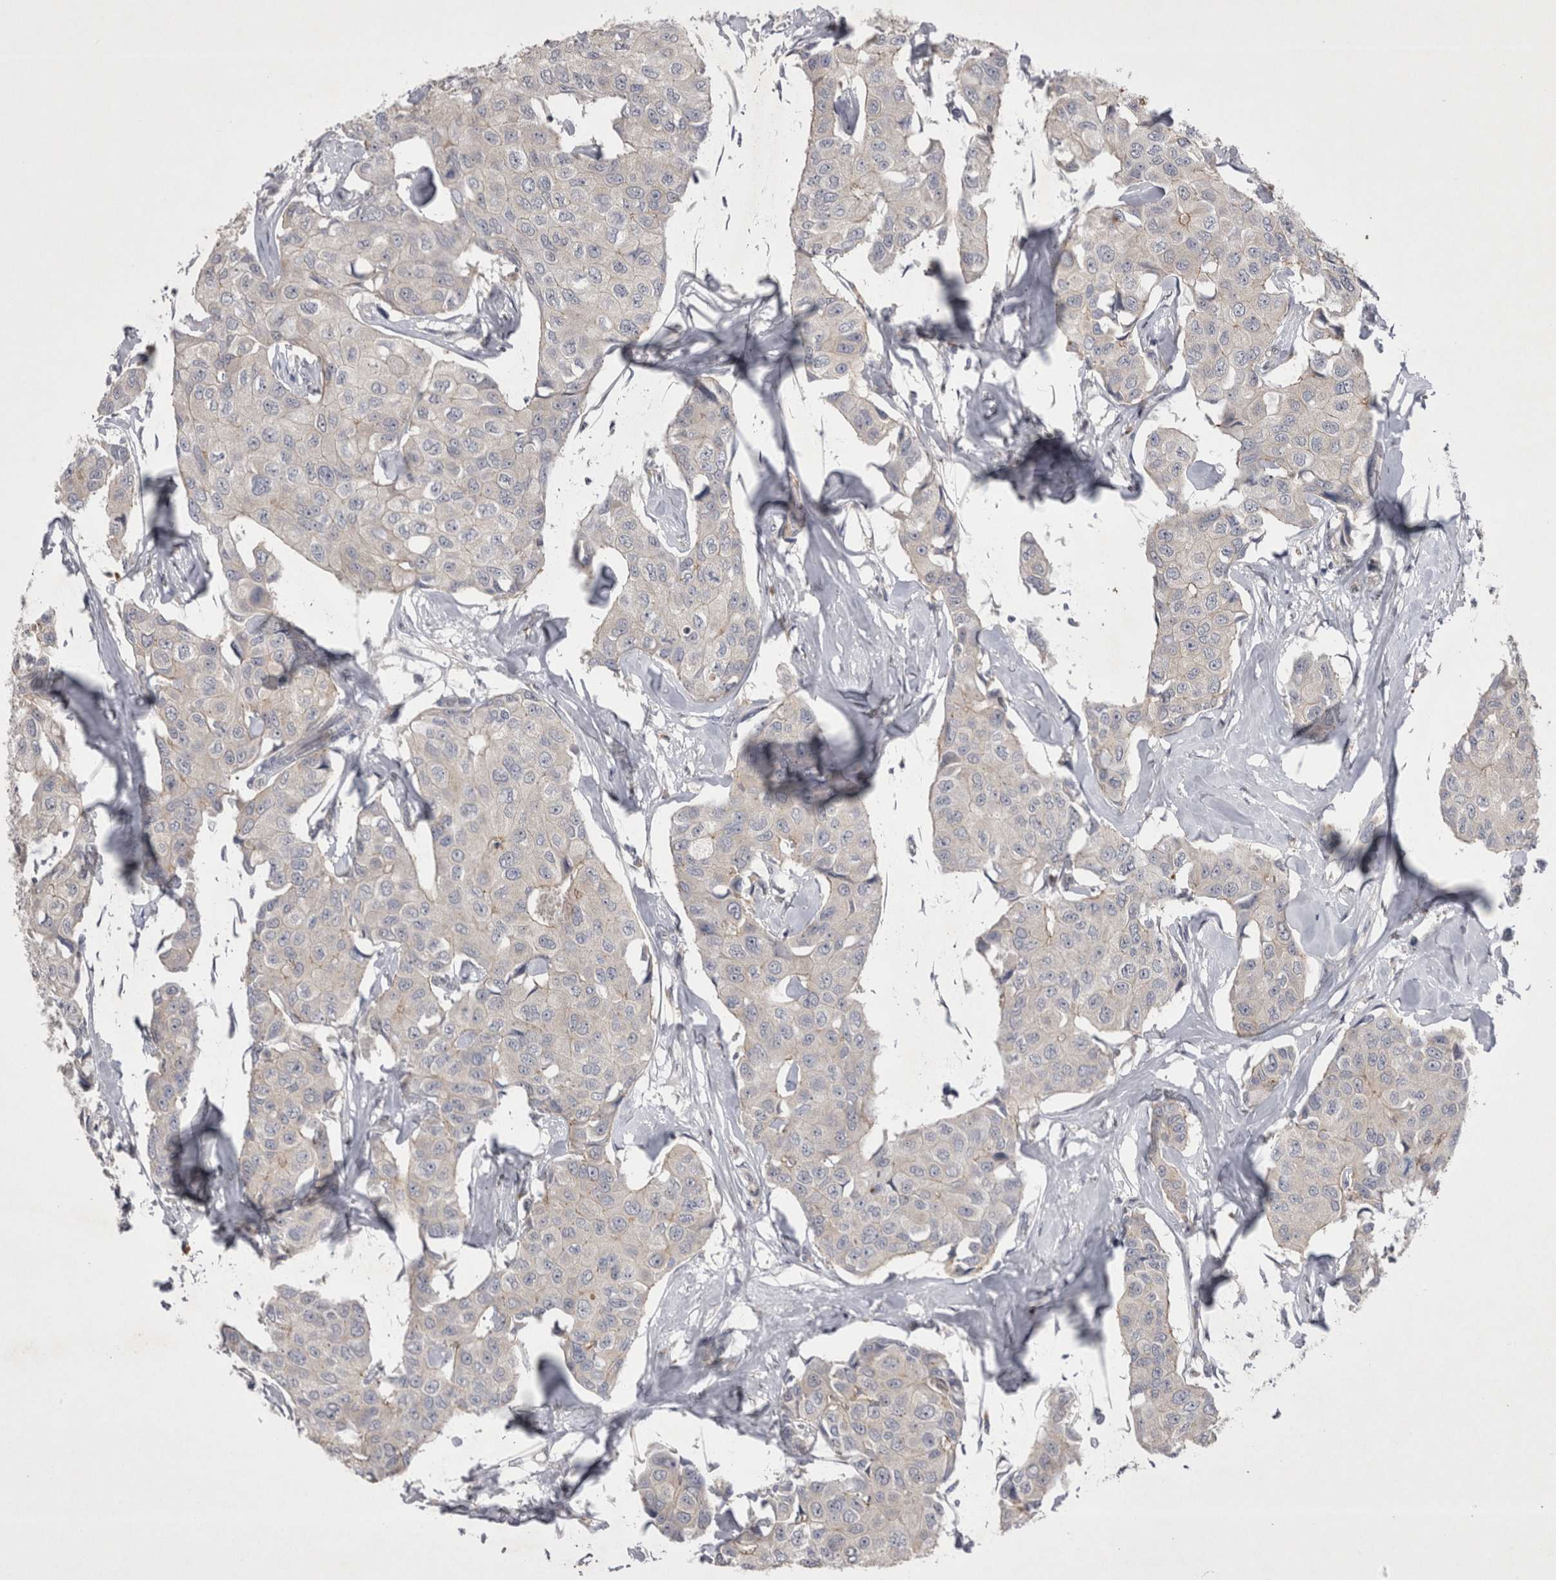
{"staining": {"intensity": "negative", "quantity": "none", "location": "none"}, "tissue": "breast cancer", "cell_type": "Tumor cells", "image_type": "cancer", "snomed": [{"axis": "morphology", "description": "Duct carcinoma"}, {"axis": "topography", "description": "Breast"}], "caption": "There is no significant expression in tumor cells of breast cancer (intraductal carcinoma).", "gene": "CTBS", "patient": {"sex": "female", "age": 80}}